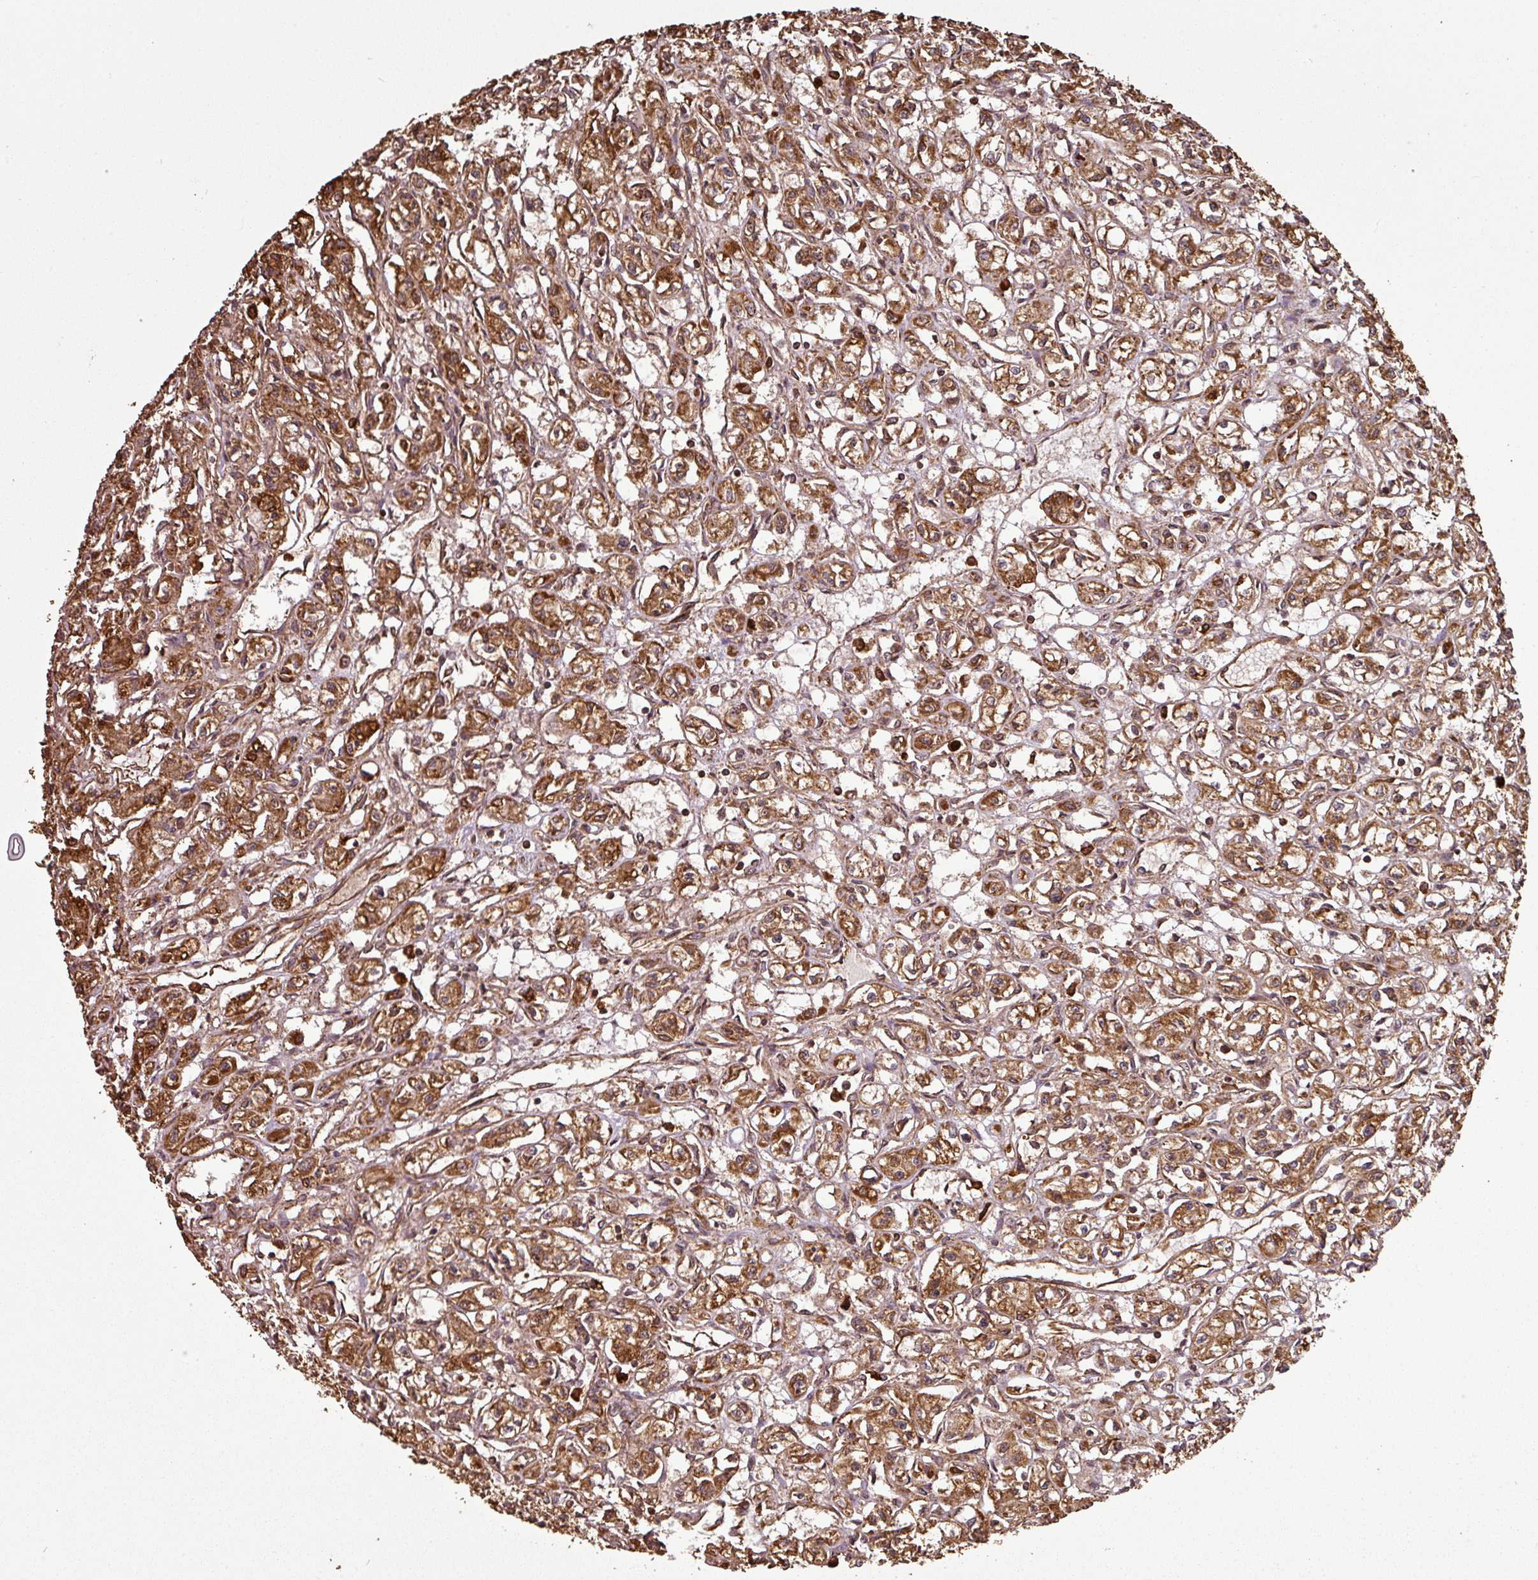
{"staining": {"intensity": "strong", "quantity": ">75%", "location": "cytoplasmic/membranous"}, "tissue": "renal cancer", "cell_type": "Tumor cells", "image_type": "cancer", "snomed": [{"axis": "morphology", "description": "Adenocarcinoma, NOS"}, {"axis": "topography", "description": "Kidney"}], "caption": "An immunohistochemistry (IHC) histopathology image of neoplastic tissue is shown. Protein staining in brown highlights strong cytoplasmic/membranous positivity in renal adenocarcinoma within tumor cells.", "gene": "PLEKHM1", "patient": {"sex": "male", "age": 56}}